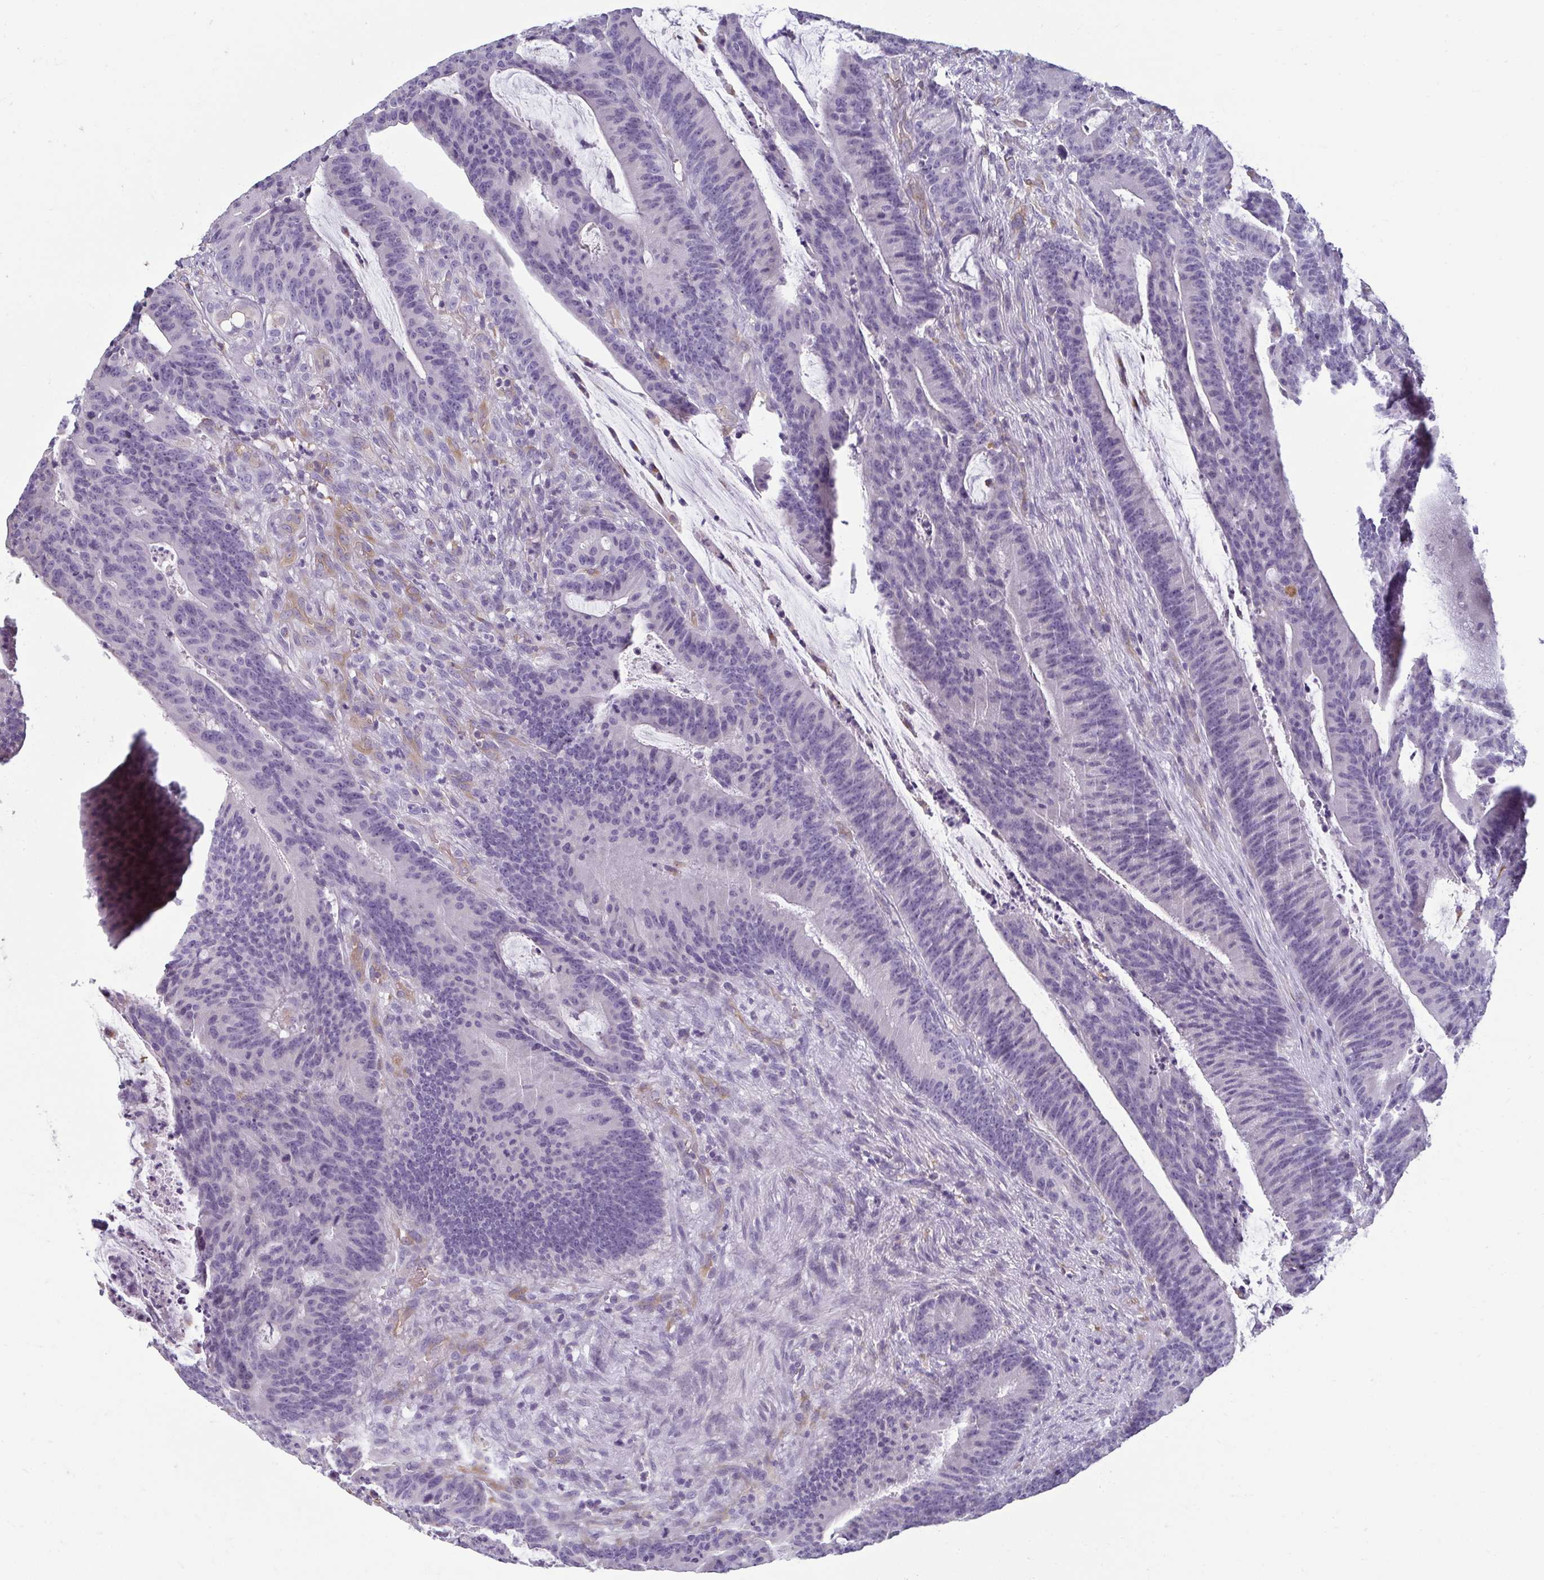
{"staining": {"intensity": "negative", "quantity": "none", "location": "none"}, "tissue": "colorectal cancer", "cell_type": "Tumor cells", "image_type": "cancer", "snomed": [{"axis": "morphology", "description": "Adenocarcinoma, NOS"}, {"axis": "topography", "description": "Colon"}], "caption": "The histopathology image reveals no significant staining in tumor cells of adenocarcinoma (colorectal).", "gene": "PDE2A", "patient": {"sex": "female", "age": 78}}